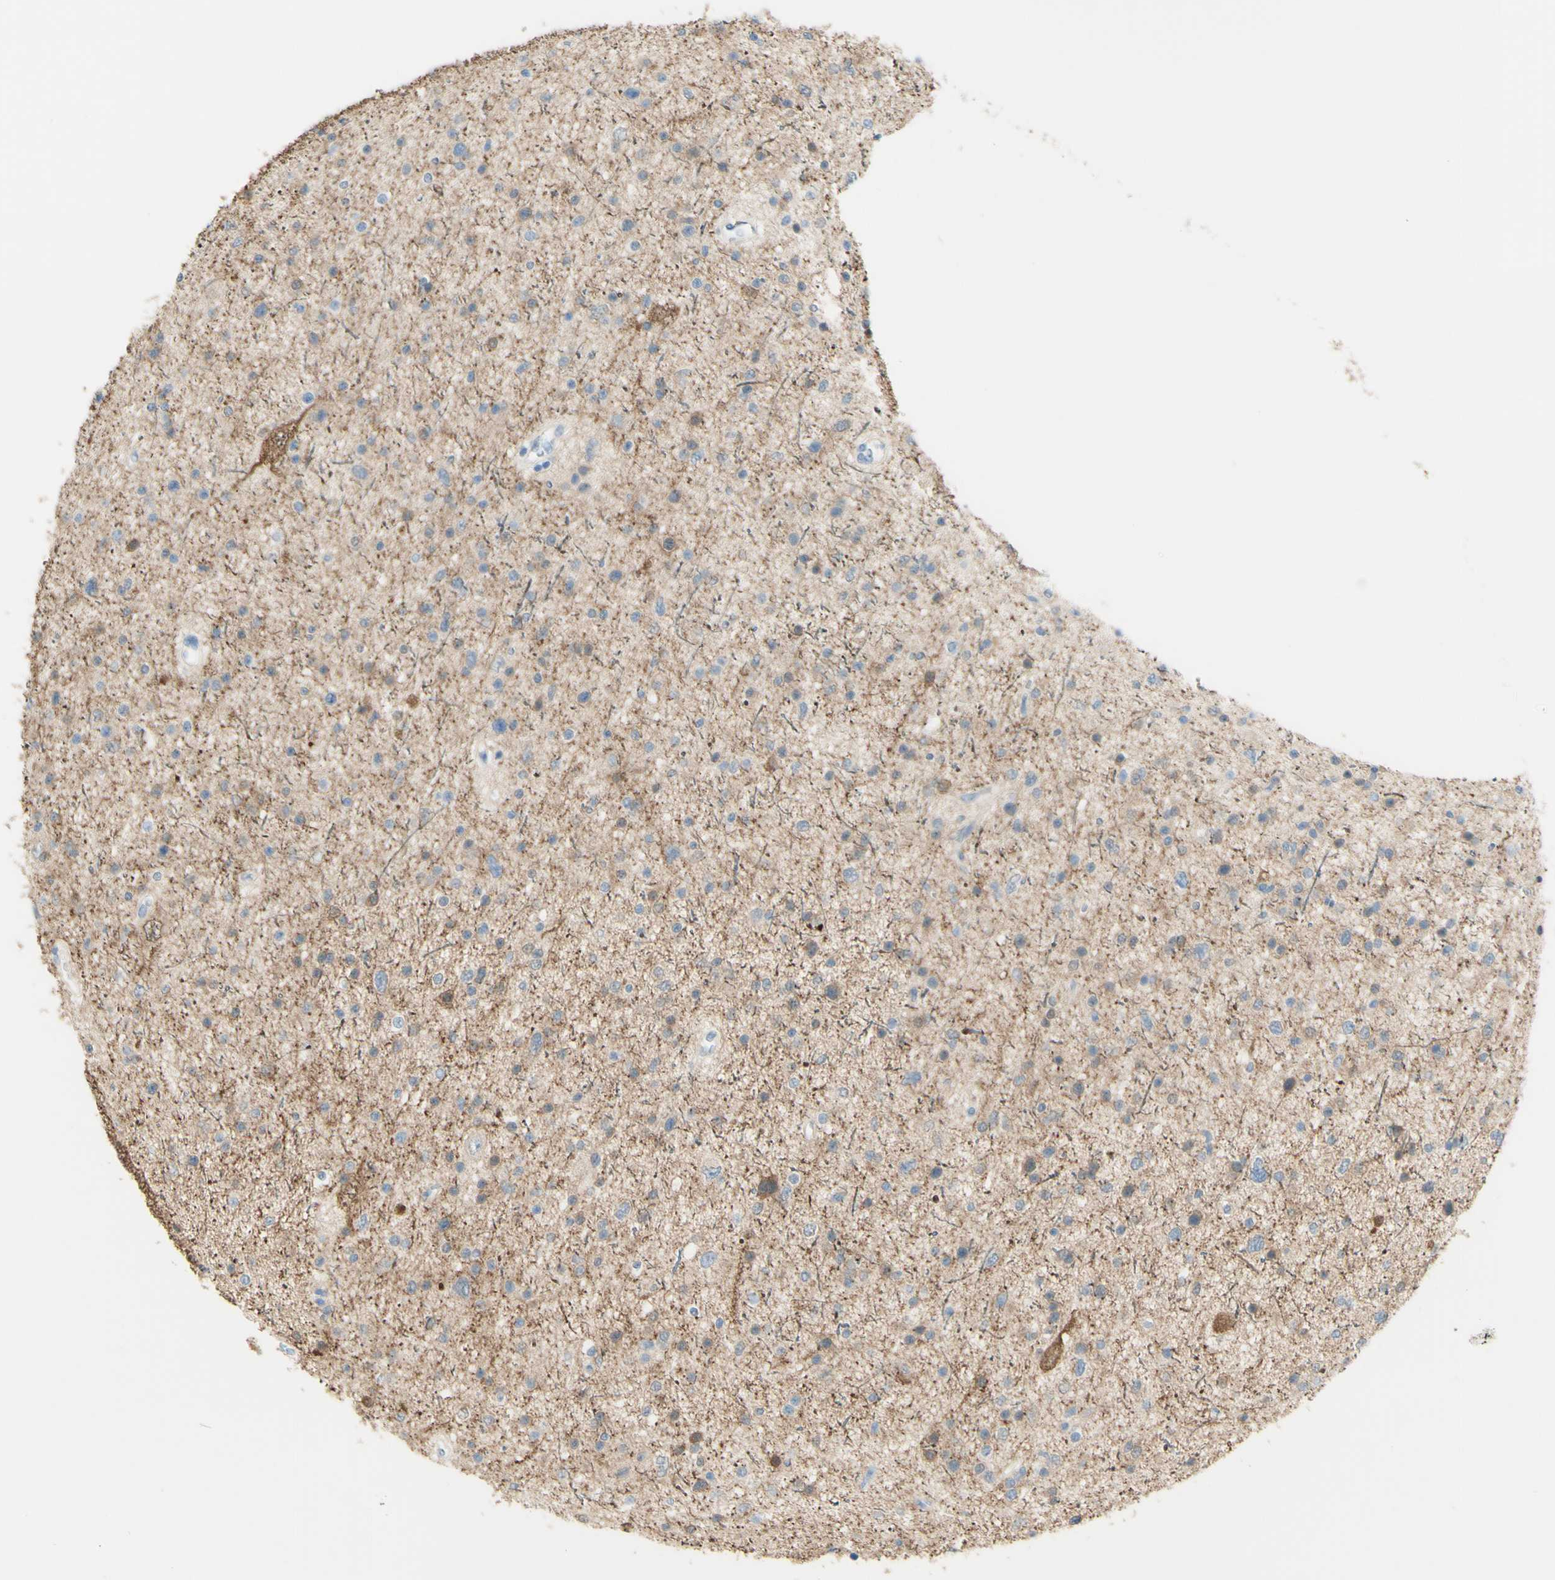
{"staining": {"intensity": "moderate", "quantity": "<25%", "location": "cytoplasmic/membranous"}, "tissue": "glioma", "cell_type": "Tumor cells", "image_type": "cancer", "snomed": [{"axis": "morphology", "description": "Glioma, malignant, Low grade"}, {"axis": "topography", "description": "Brain"}], "caption": "Human glioma stained for a protein (brown) exhibits moderate cytoplasmic/membranous positive staining in approximately <25% of tumor cells.", "gene": "TSPAN1", "patient": {"sex": "female", "age": 37}}